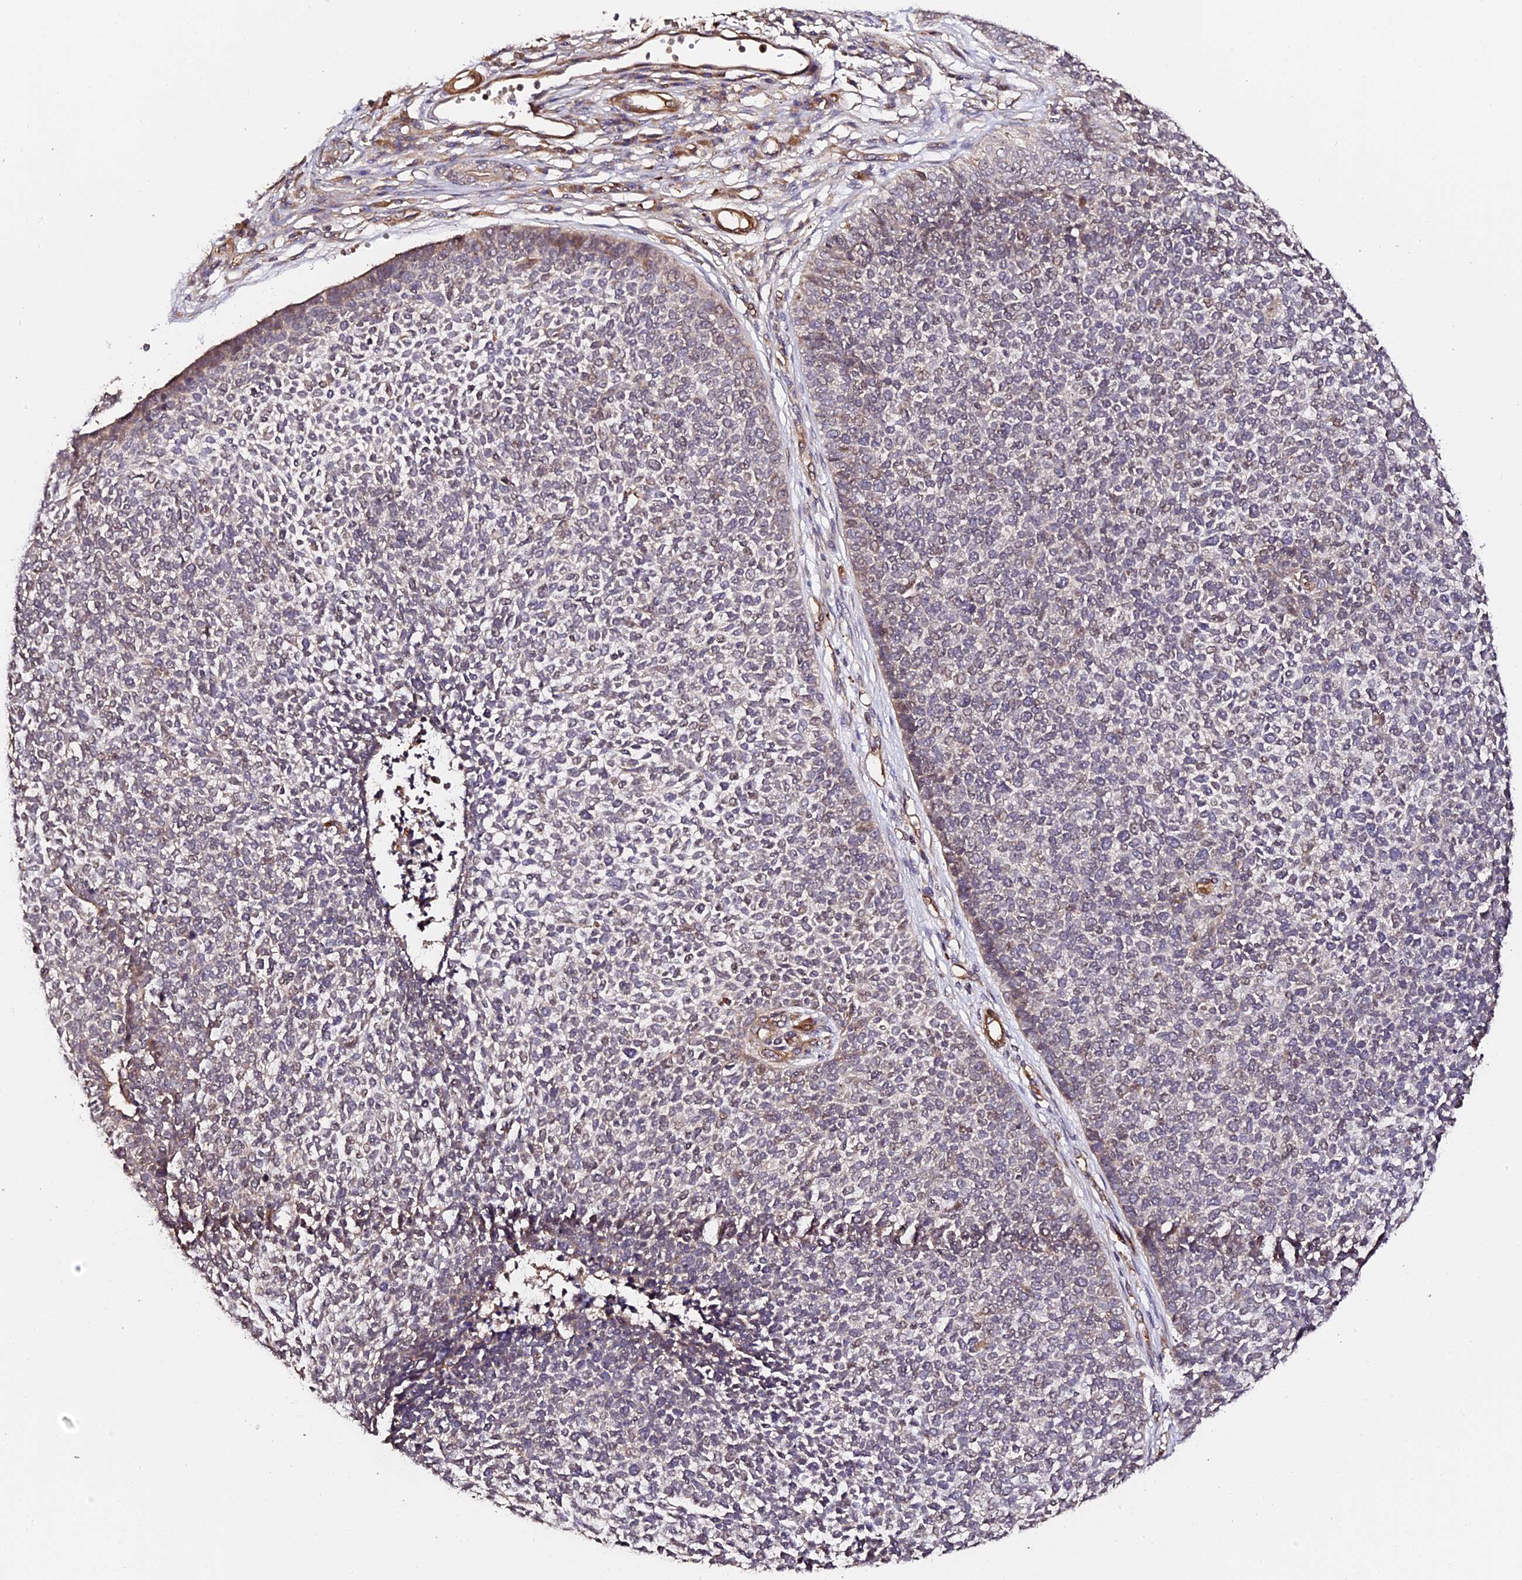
{"staining": {"intensity": "weak", "quantity": "<25%", "location": "cytoplasmic/membranous"}, "tissue": "skin cancer", "cell_type": "Tumor cells", "image_type": "cancer", "snomed": [{"axis": "morphology", "description": "Basal cell carcinoma"}, {"axis": "topography", "description": "Skin"}], "caption": "DAB immunohistochemical staining of skin cancer (basal cell carcinoma) reveals no significant expression in tumor cells.", "gene": "TDO2", "patient": {"sex": "female", "age": 84}}